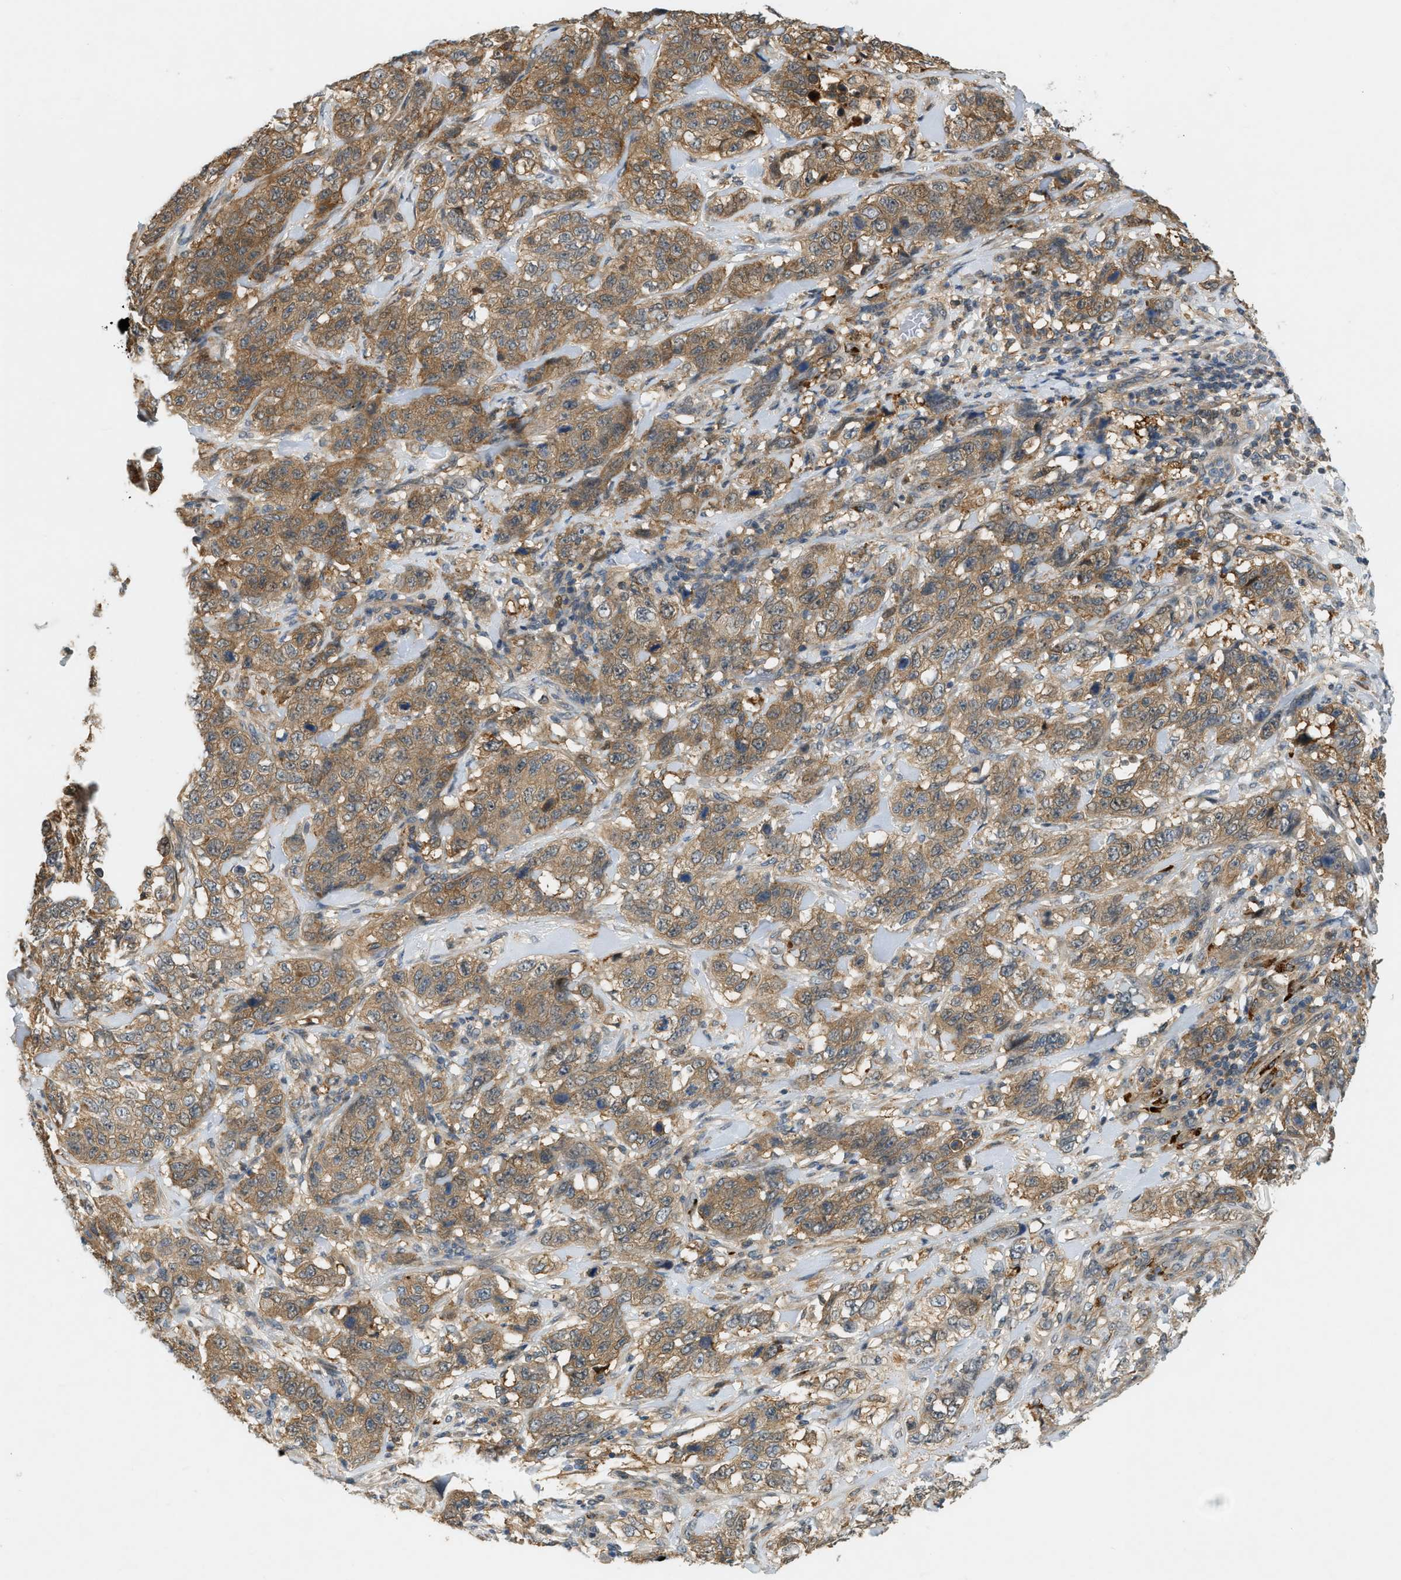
{"staining": {"intensity": "moderate", "quantity": ">75%", "location": "cytoplasmic/membranous"}, "tissue": "stomach cancer", "cell_type": "Tumor cells", "image_type": "cancer", "snomed": [{"axis": "morphology", "description": "Adenocarcinoma, NOS"}, {"axis": "topography", "description": "Stomach"}], "caption": "Protein staining by immunohistochemistry displays moderate cytoplasmic/membranous expression in about >75% of tumor cells in stomach cancer. Immunohistochemistry (ihc) stains the protein in brown and the nuclei are stained blue.", "gene": "PDCL3", "patient": {"sex": "male", "age": 48}}